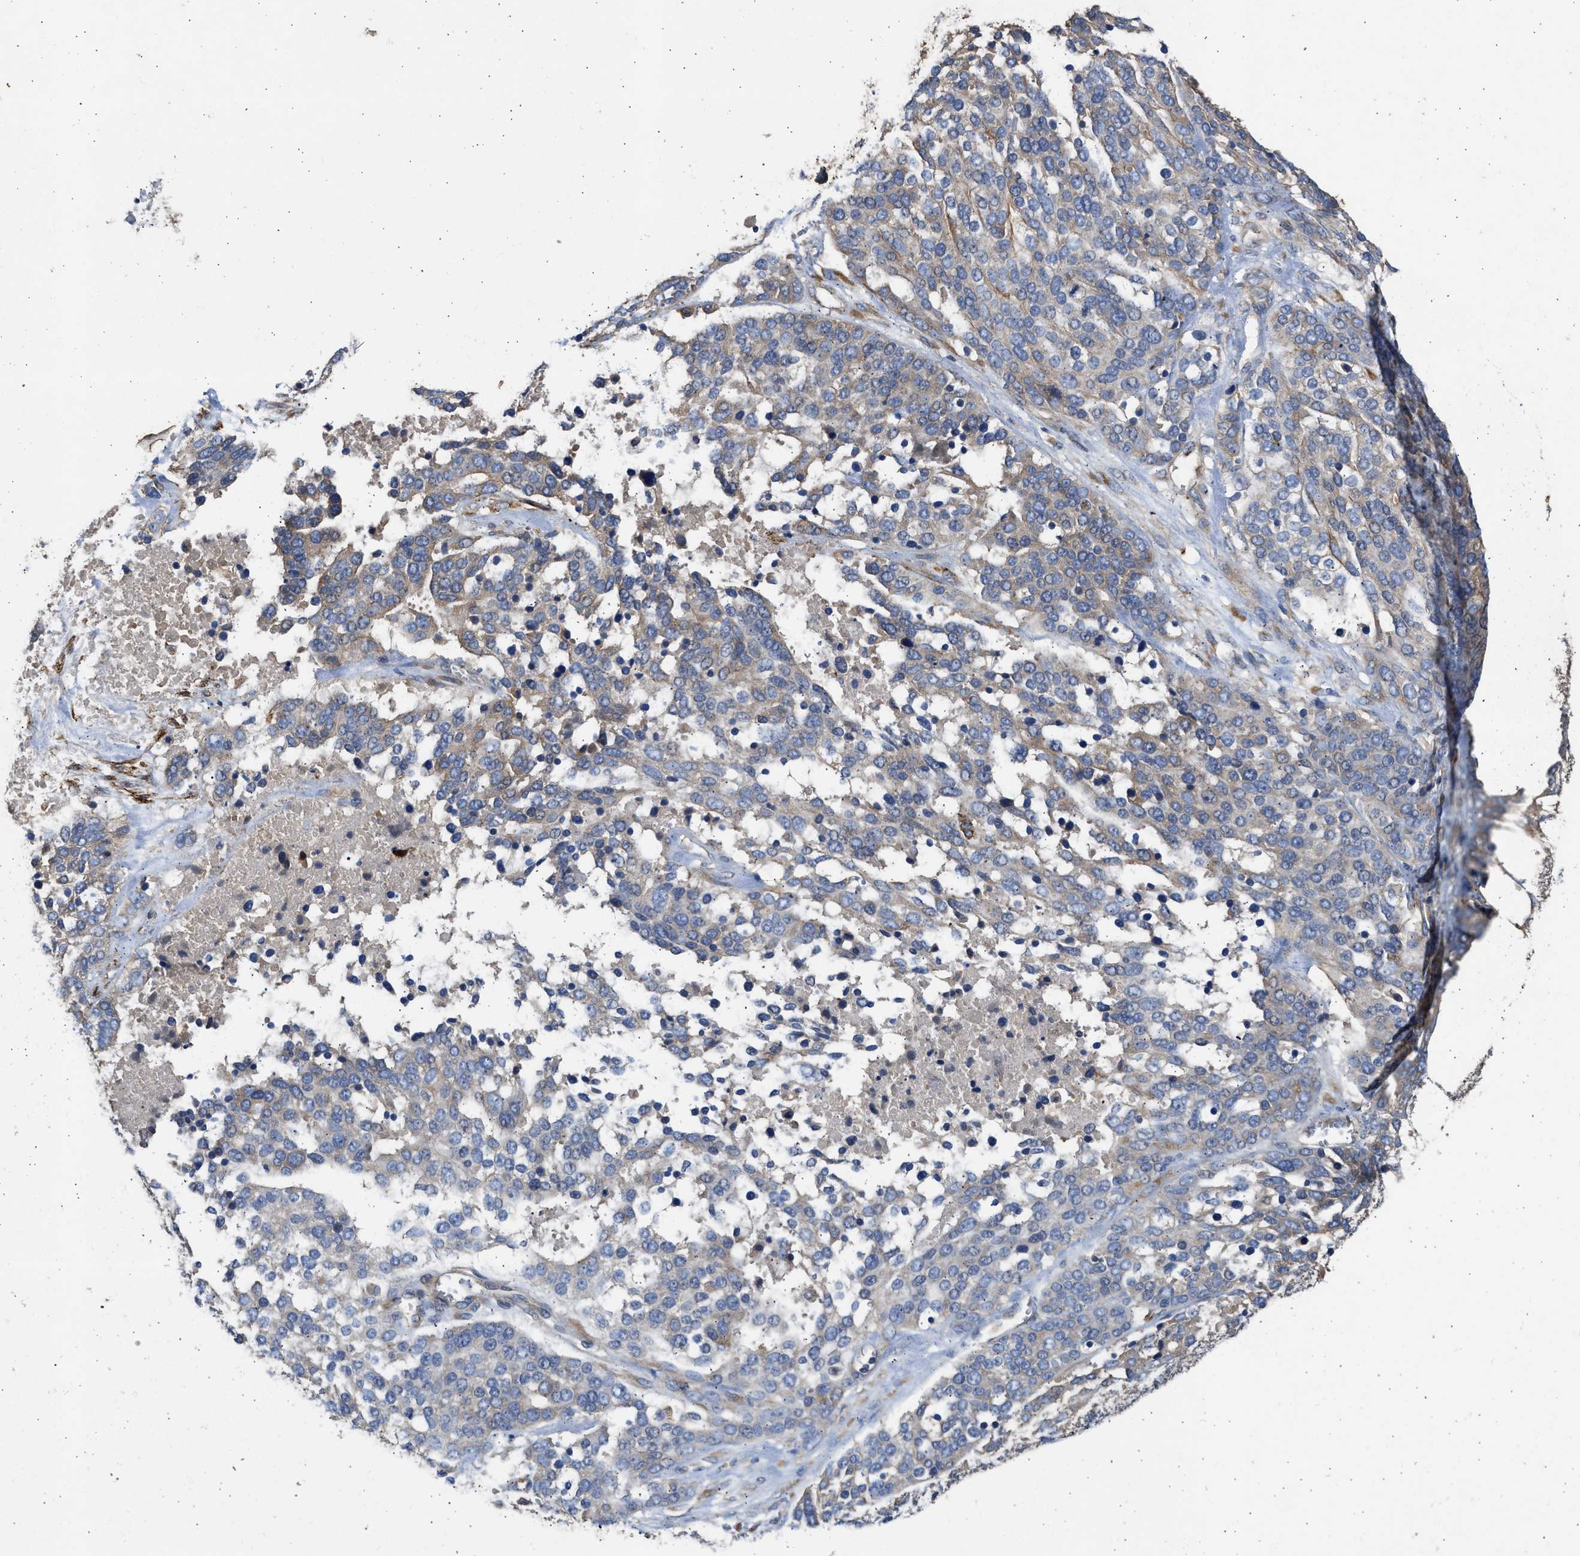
{"staining": {"intensity": "weak", "quantity": ">75%", "location": "cytoplasmic/membranous"}, "tissue": "ovarian cancer", "cell_type": "Tumor cells", "image_type": "cancer", "snomed": [{"axis": "morphology", "description": "Cystadenocarcinoma, serous, NOS"}, {"axis": "topography", "description": "Ovary"}], "caption": "High-magnification brightfield microscopy of ovarian serous cystadenocarcinoma stained with DAB (brown) and counterstained with hematoxylin (blue). tumor cells exhibit weak cytoplasmic/membranous positivity is seen in about>75% of cells.", "gene": "CSRNP2", "patient": {"sex": "female", "age": 44}}